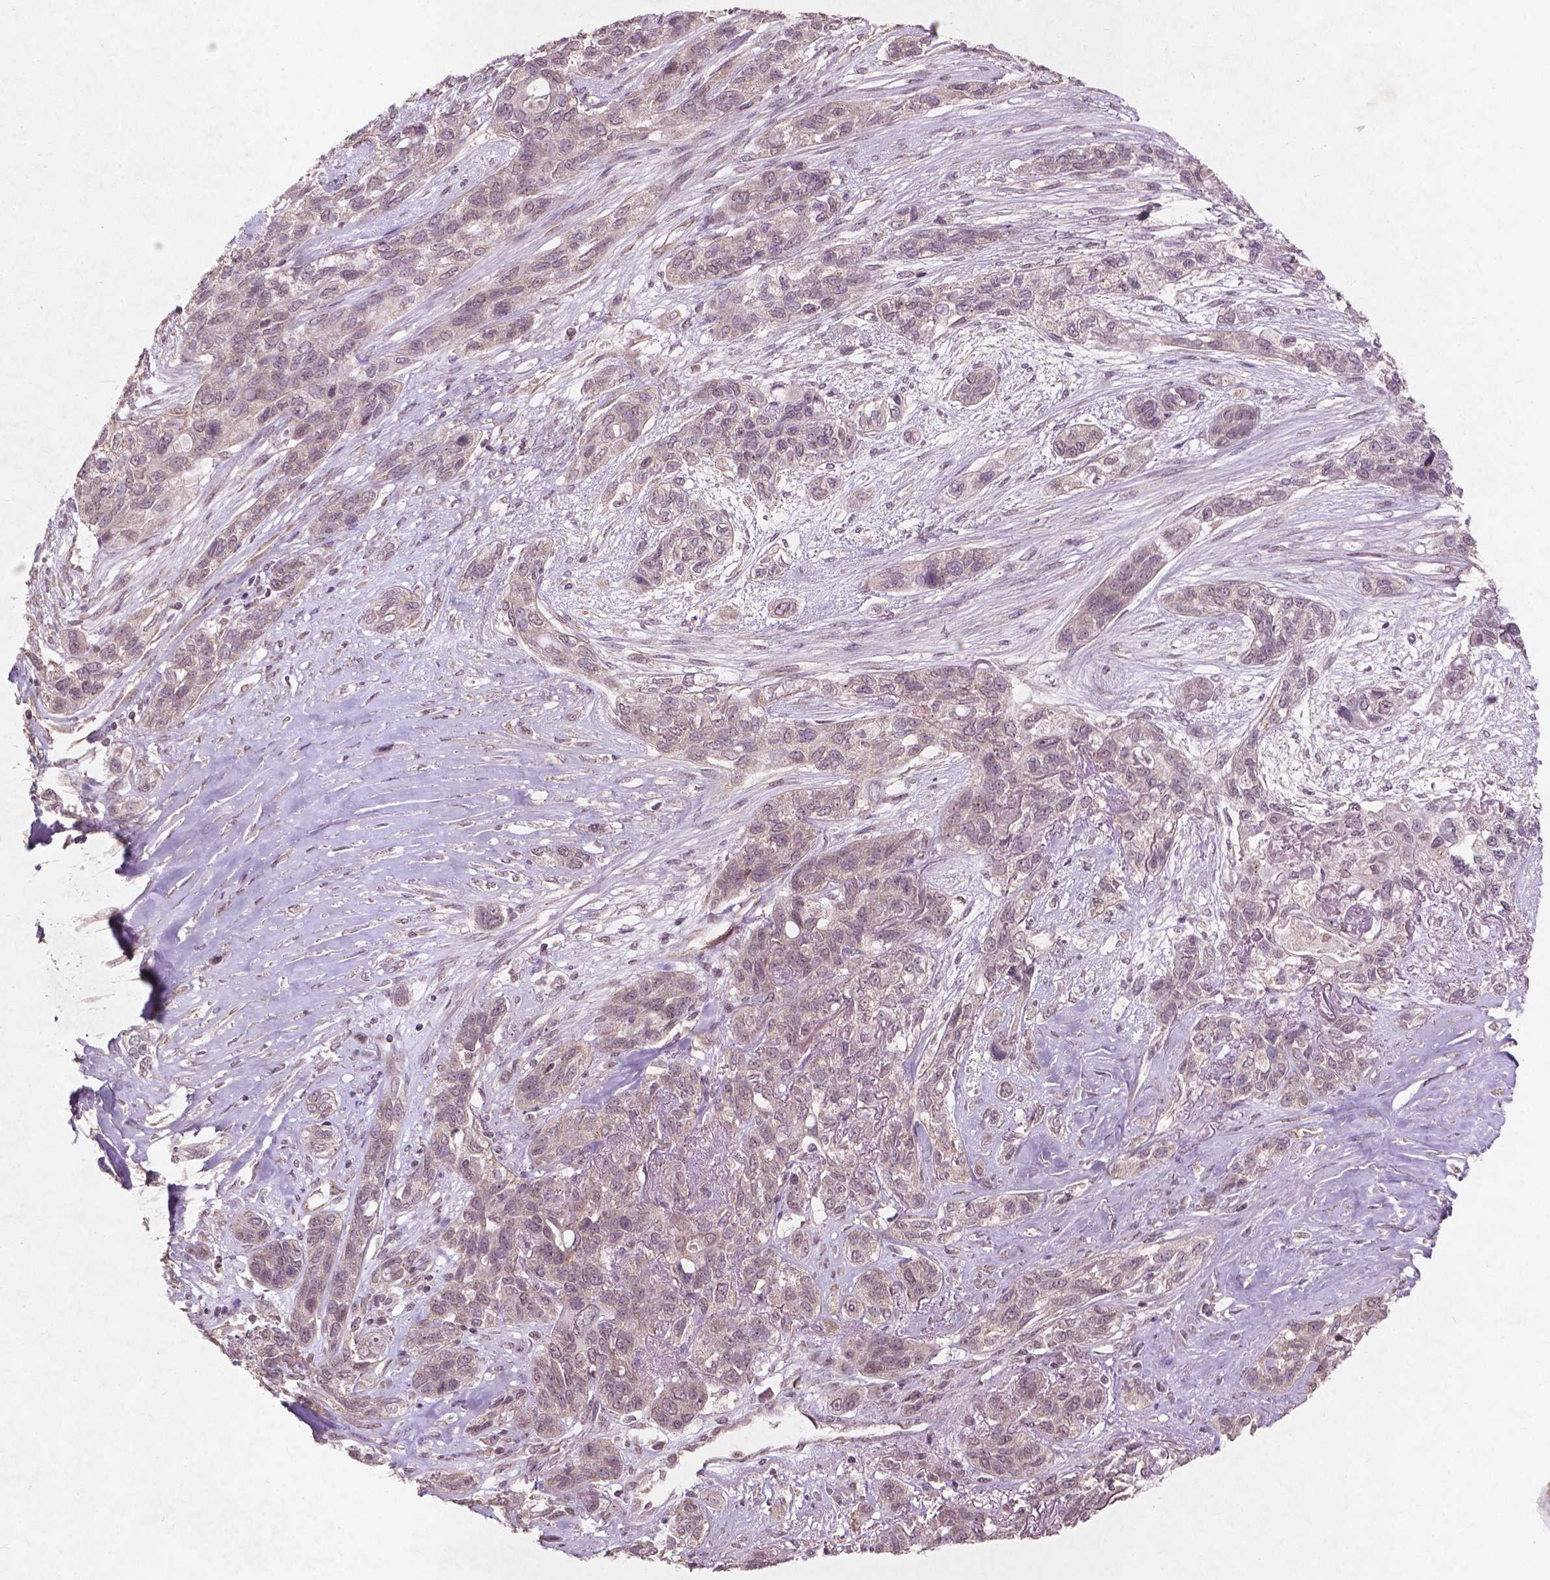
{"staining": {"intensity": "negative", "quantity": "none", "location": "none"}, "tissue": "lung cancer", "cell_type": "Tumor cells", "image_type": "cancer", "snomed": [{"axis": "morphology", "description": "Squamous cell carcinoma, NOS"}, {"axis": "topography", "description": "Lung"}], "caption": "Tumor cells show no significant protein staining in lung squamous cell carcinoma.", "gene": "SMAD2", "patient": {"sex": "female", "age": 70}}